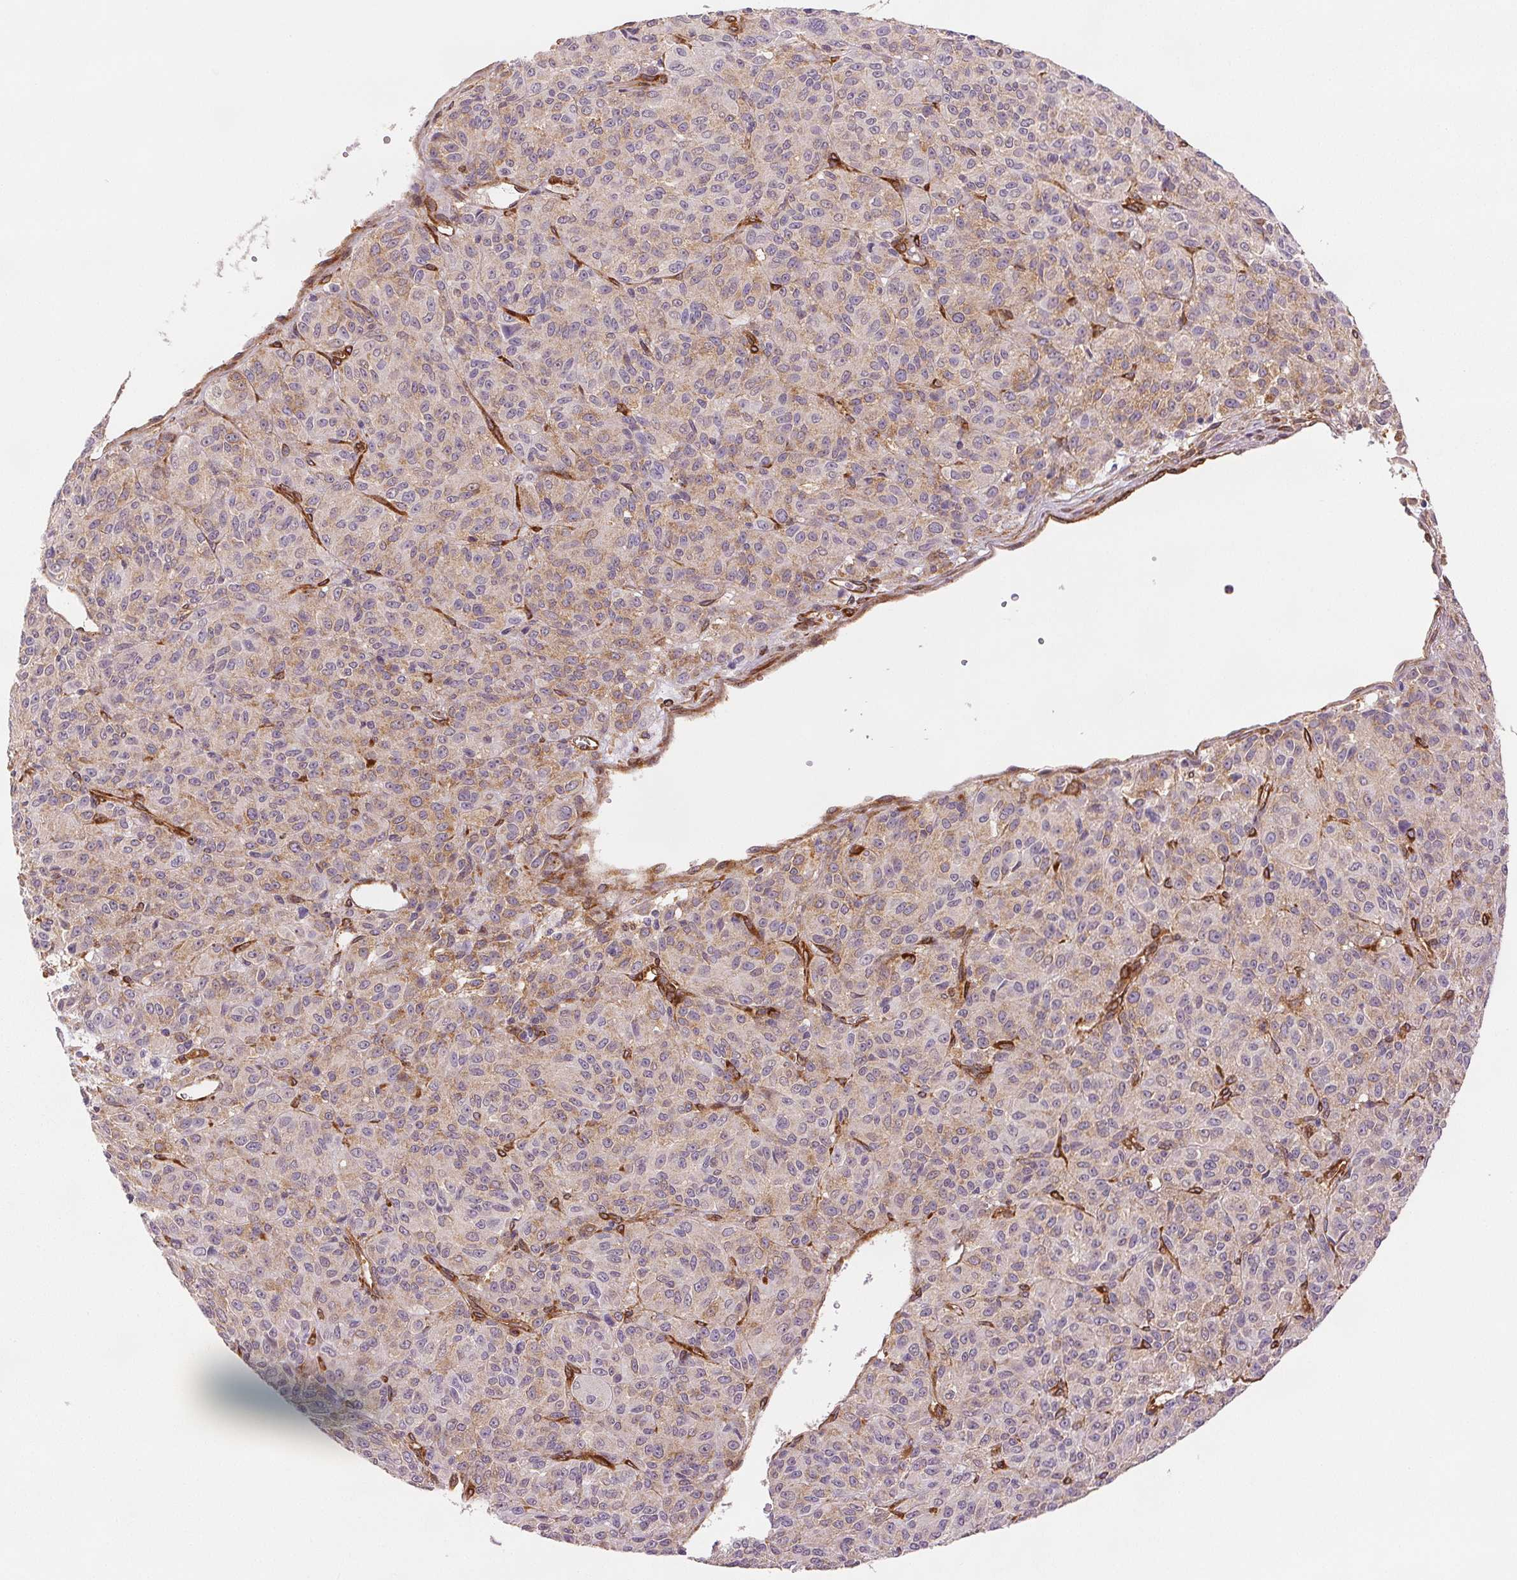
{"staining": {"intensity": "negative", "quantity": "none", "location": "none"}, "tissue": "melanoma", "cell_type": "Tumor cells", "image_type": "cancer", "snomed": [{"axis": "morphology", "description": "Malignant melanoma, Metastatic site"}, {"axis": "topography", "description": "Brain"}], "caption": "Human melanoma stained for a protein using immunohistochemistry (IHC) shows no expression in tumor cells.", "gene": "DIAPH2", "patient": {"sex": "female", "age": 56}}